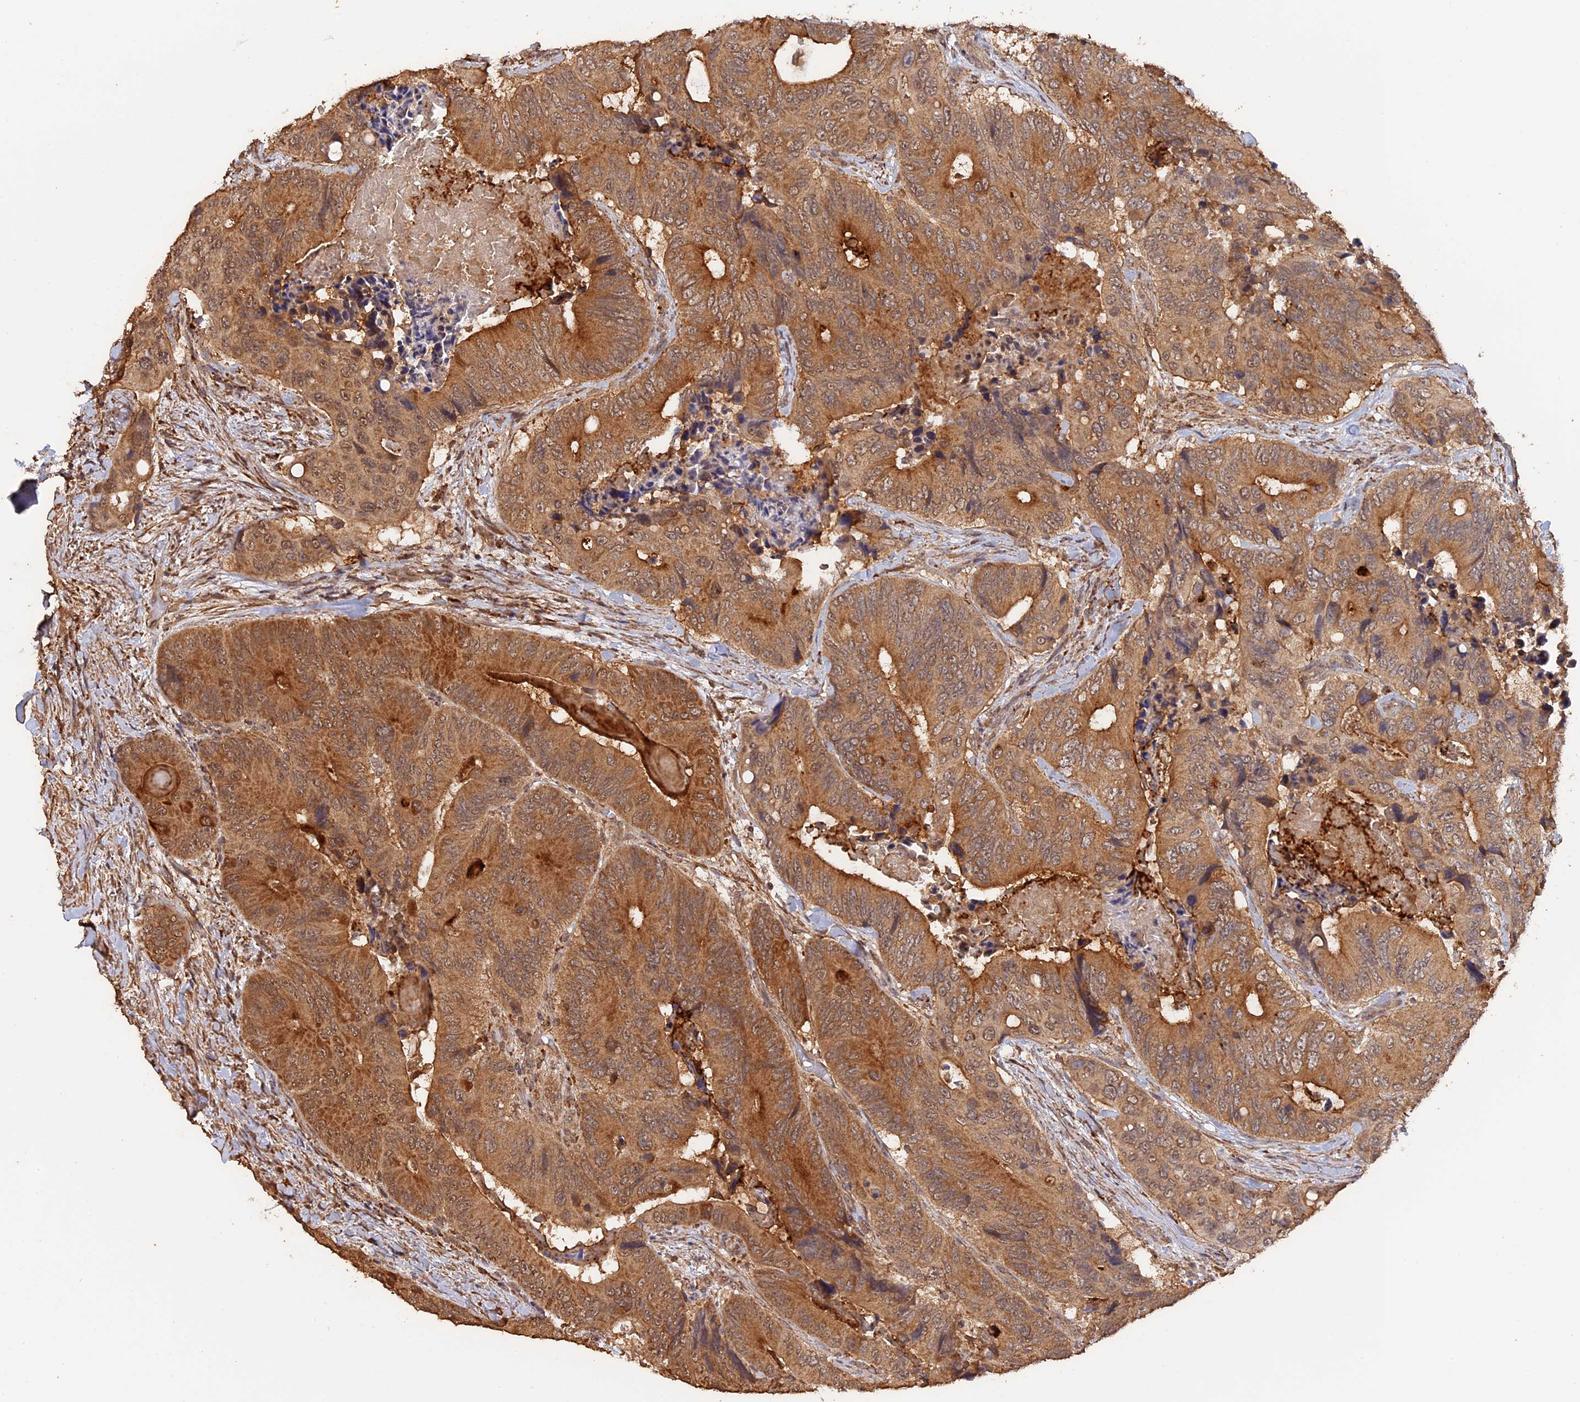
{"staining": {"intensity": "moderate", "quantity": ">75%", "location": "cytoplasmic/membranous"}, "tissue": "colorectal cancer", "cell_type": "Tumor cells", "image_type": "cancer", "snomed": [{"axis": "morphology", "description": "Adenocarcinoma, NOS"}, {"axis": "topography", "description": "Colon"}], "caption": "DAB (3,3'-diaminobenzidine) immunohistochemical staining of human colorectal cancer demonstrates moderate cytoplasmic/membranous protein staining in about >75% of tumor cells.", "gene": "FAM210B", "patient": {"sex": "male", "age": 84}}